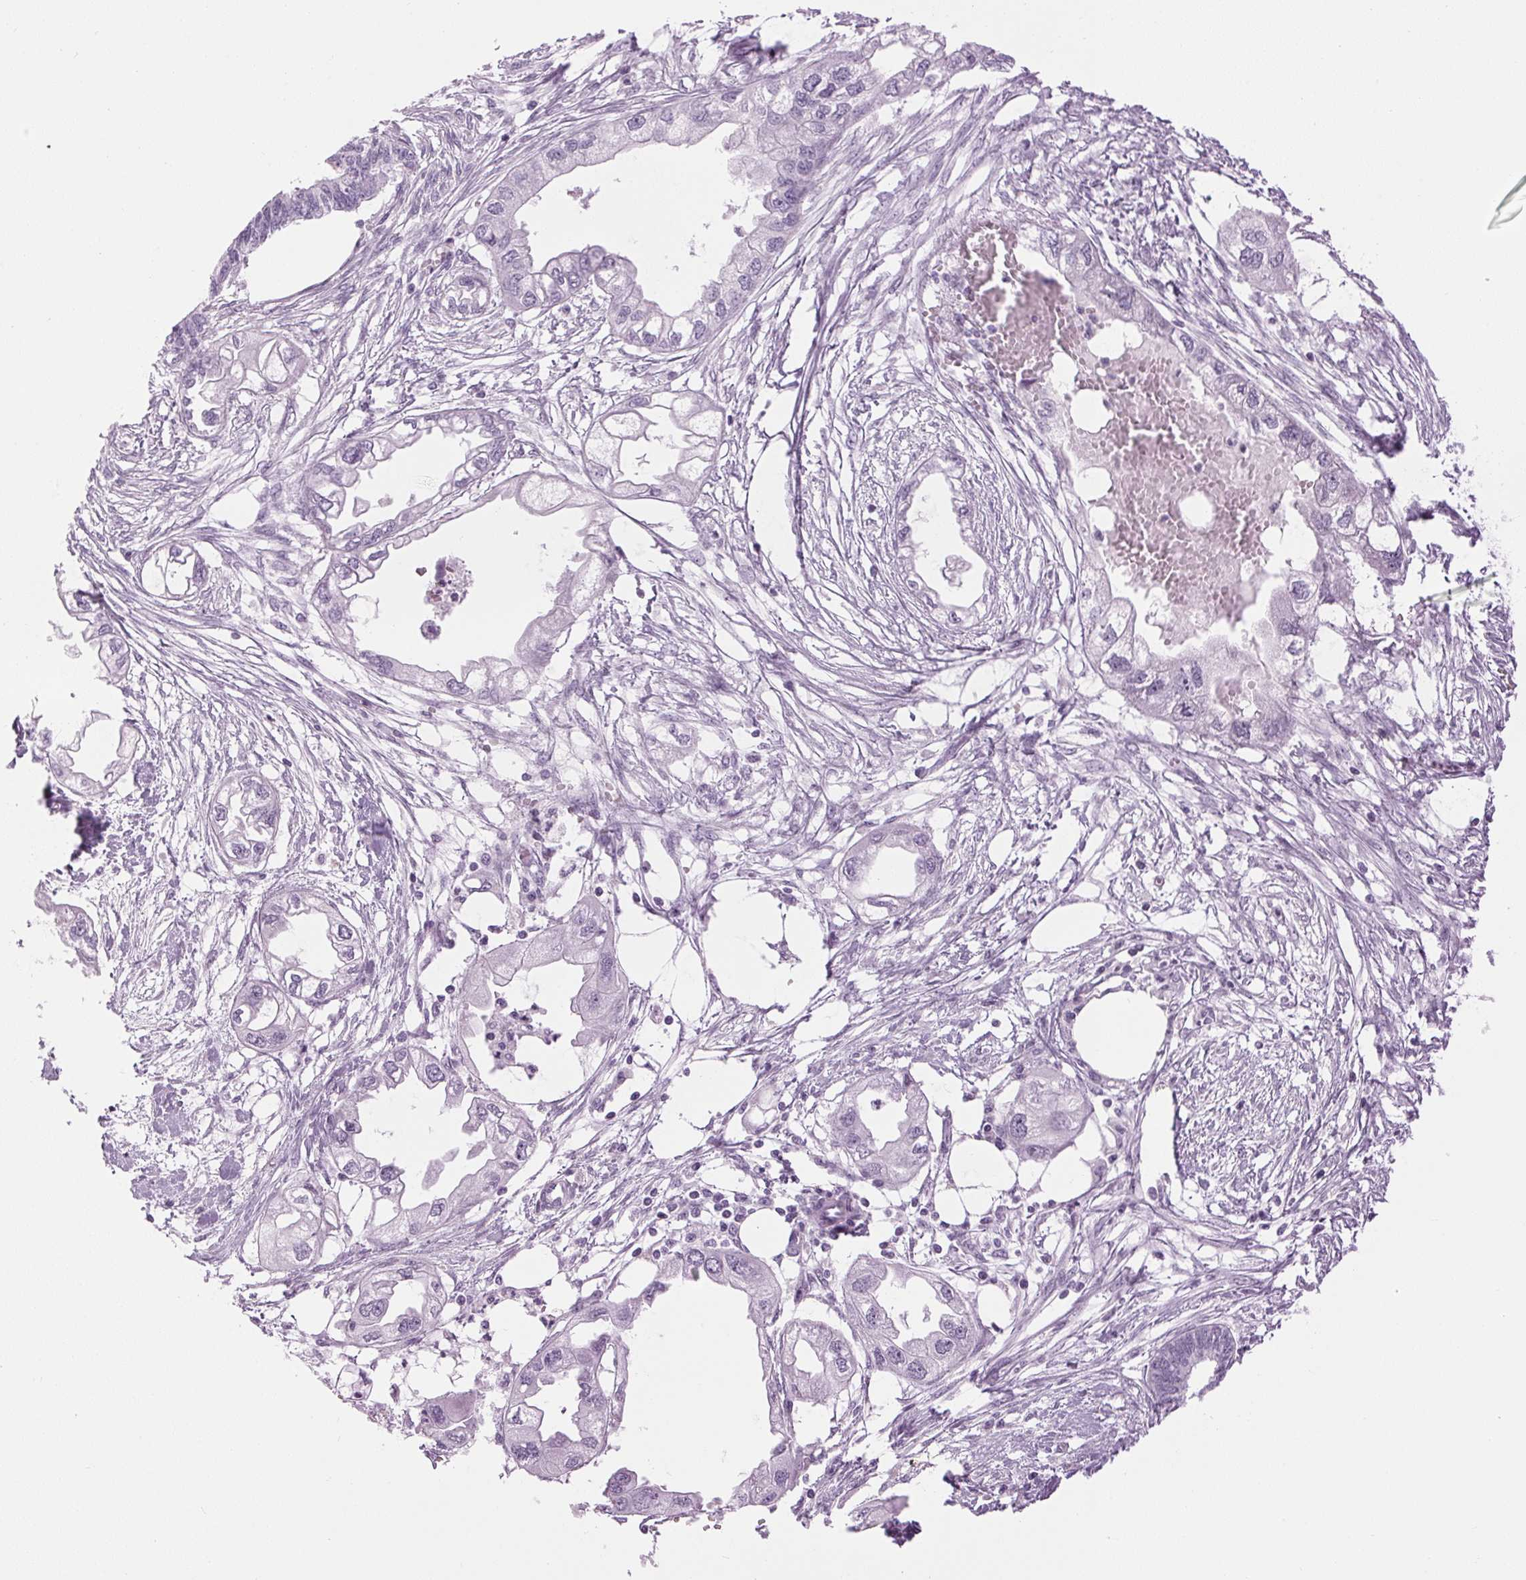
{"staining": {"intensity": "negative", "quantity": "none", "location": "none"}, "tissue": "endometrial cancer", "cell_type": "Tumor cells", "image_type": "cancer", "snomed": [{"axis": "morphology", "description": "Adenocarcinoma, NOS"}, {"axis": "morphology", "description": "Adenocarcinoma, metastatic, NOS"}, {"axis": "topography", "description": "Adipose tissue"}, {"axis": "topography", "description": "Endometrium"}], "caption": "Protein analysis of endometrial cancer shows no significant positivity in tumor cells.", "gene": "SP7", "patient": {"sex": "female", "age": 67}}